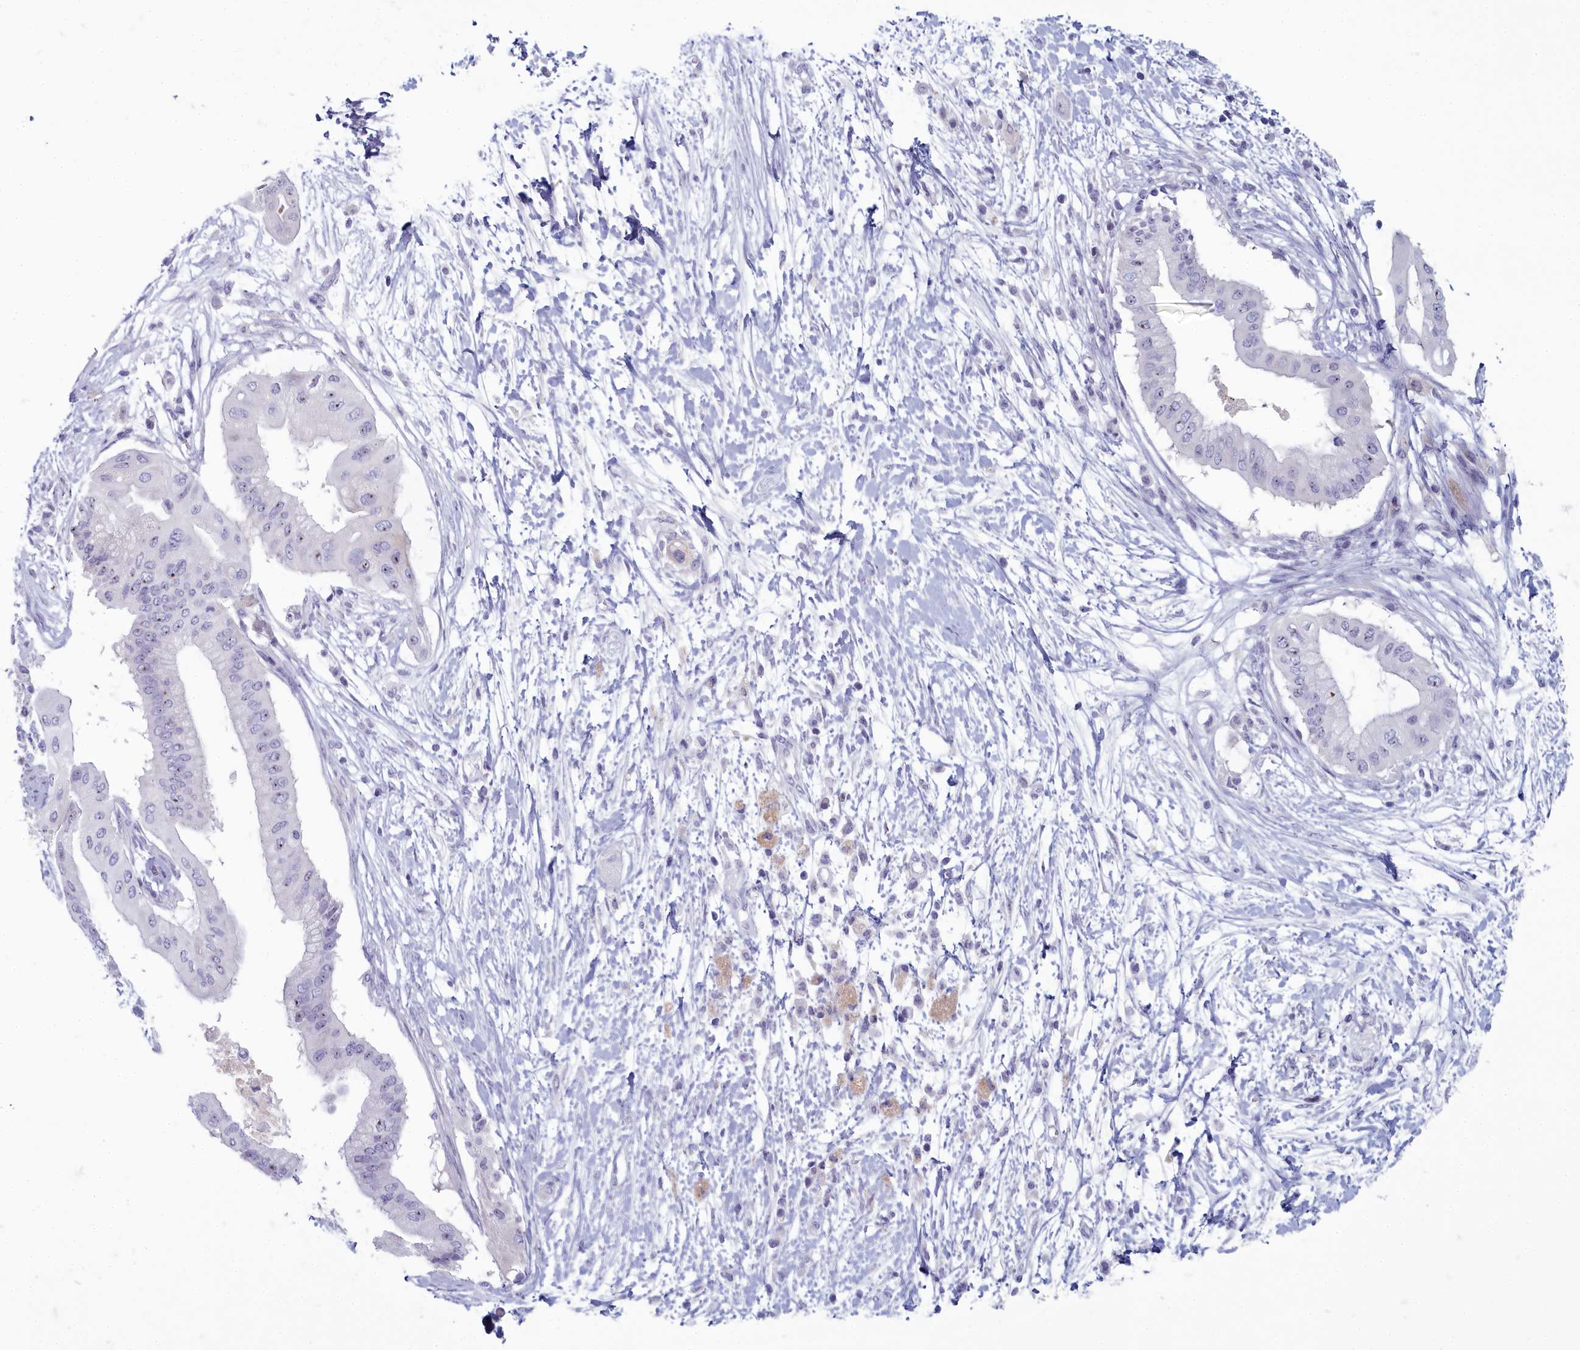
{"staining": {"intensity": "negative", "quantity": "none", "location": "none"}, "tissue": "pancreatic cancer", "cell_type": "Tumor cells", "image_type": "cancer", "snomed": [{"axis": "morphology", "description": "Adenocarcinoma, NOS"}, {"axis": "topography", "description": "Pancreas"}], "caption": "There is no significant positivity in tumor cells of adenocarcinoma (pancreatic).", "gene": "INSYN2A", "patient": {"sex": "male", "age": 68}}